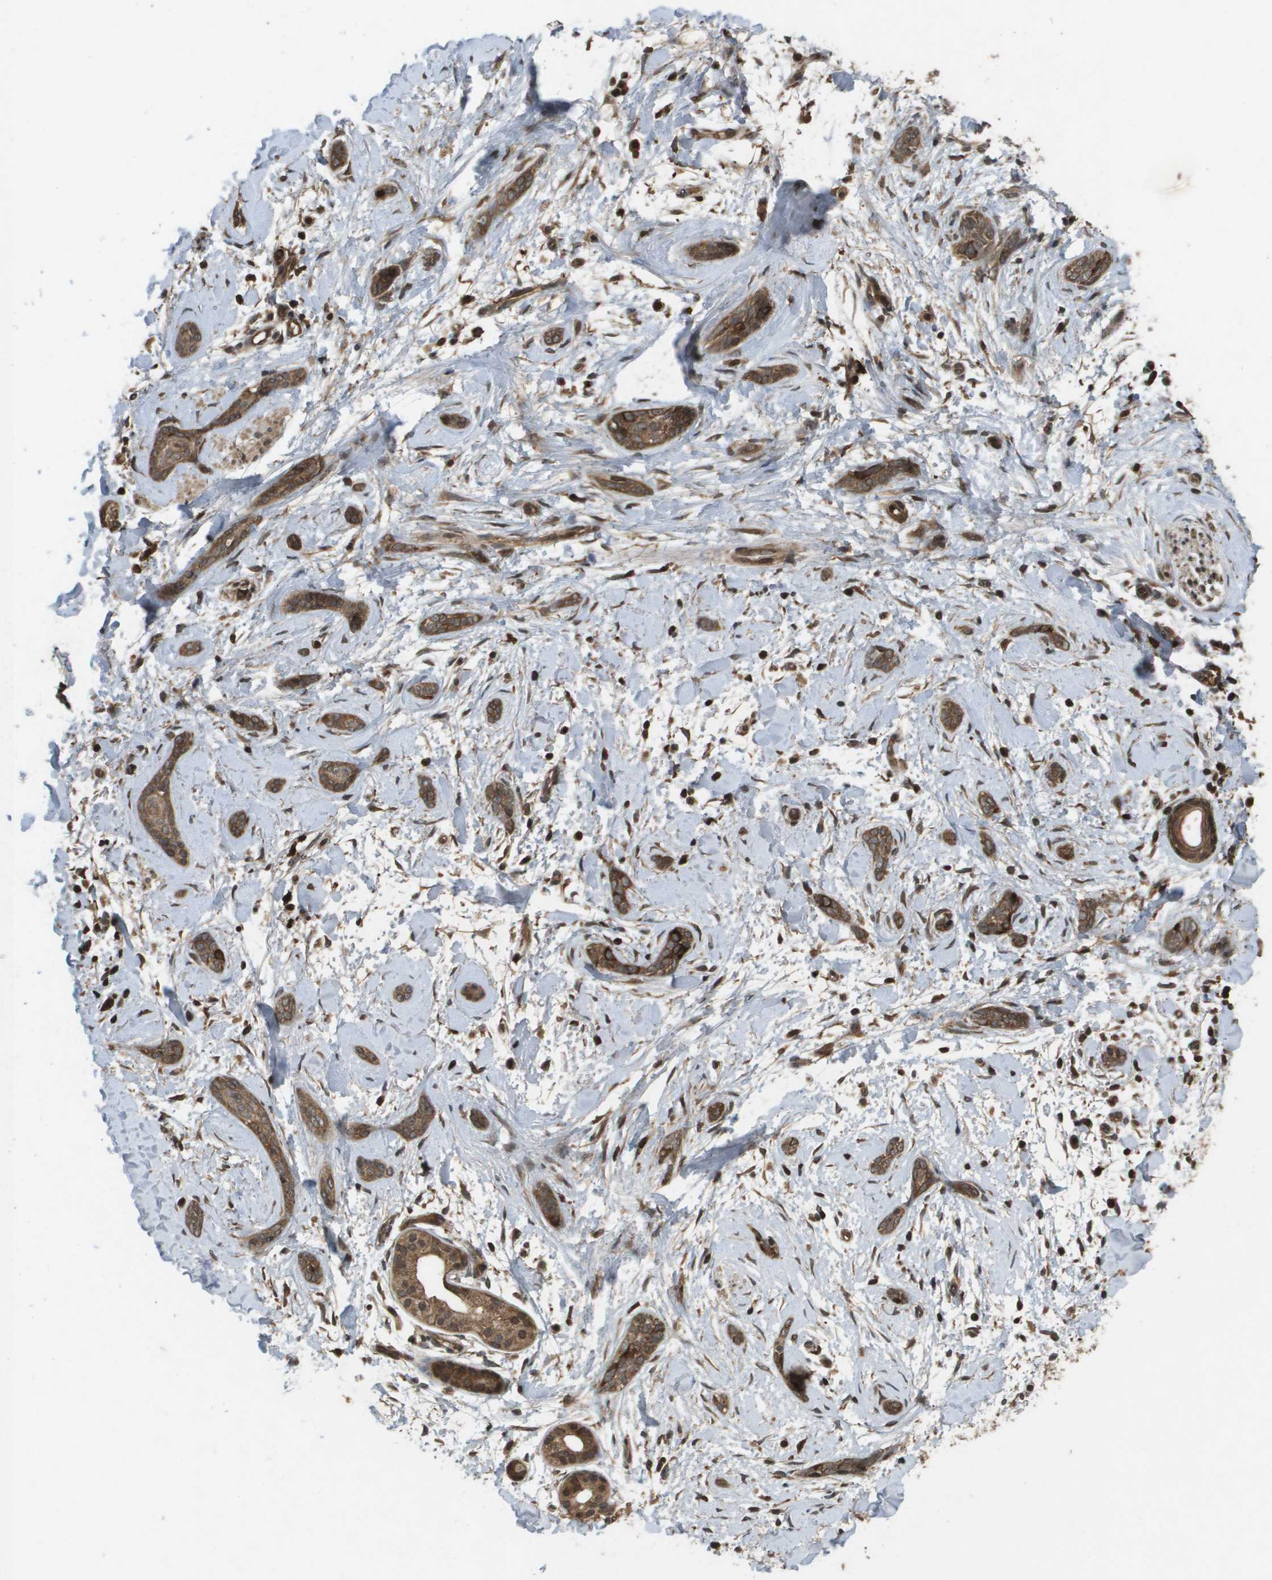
{"staining": {"intensity": "moderate", "quantity": ">75%", "location": "cytoplasmic/membranous"}, "tissue": "skin cancer", "cell_type": "Tumor cells", "image_type": "cancer", "snomed": [{"axis": "morphology", "description": "Basal cell carcinoma"}, {"axis": "morphology", "description": "Adnexal tumor, benign"}, {"axis": "topography", "description": "Skin"}], "caption": "There is medium levels of moderate cytoplasmic/membranous expression in tumor cells of benign adnexal tumor (skin), as demonstrated by immunohistochemical staining (brown color).", "gene": "KIF11", "patient": {"sex": "female", "age": 42}}